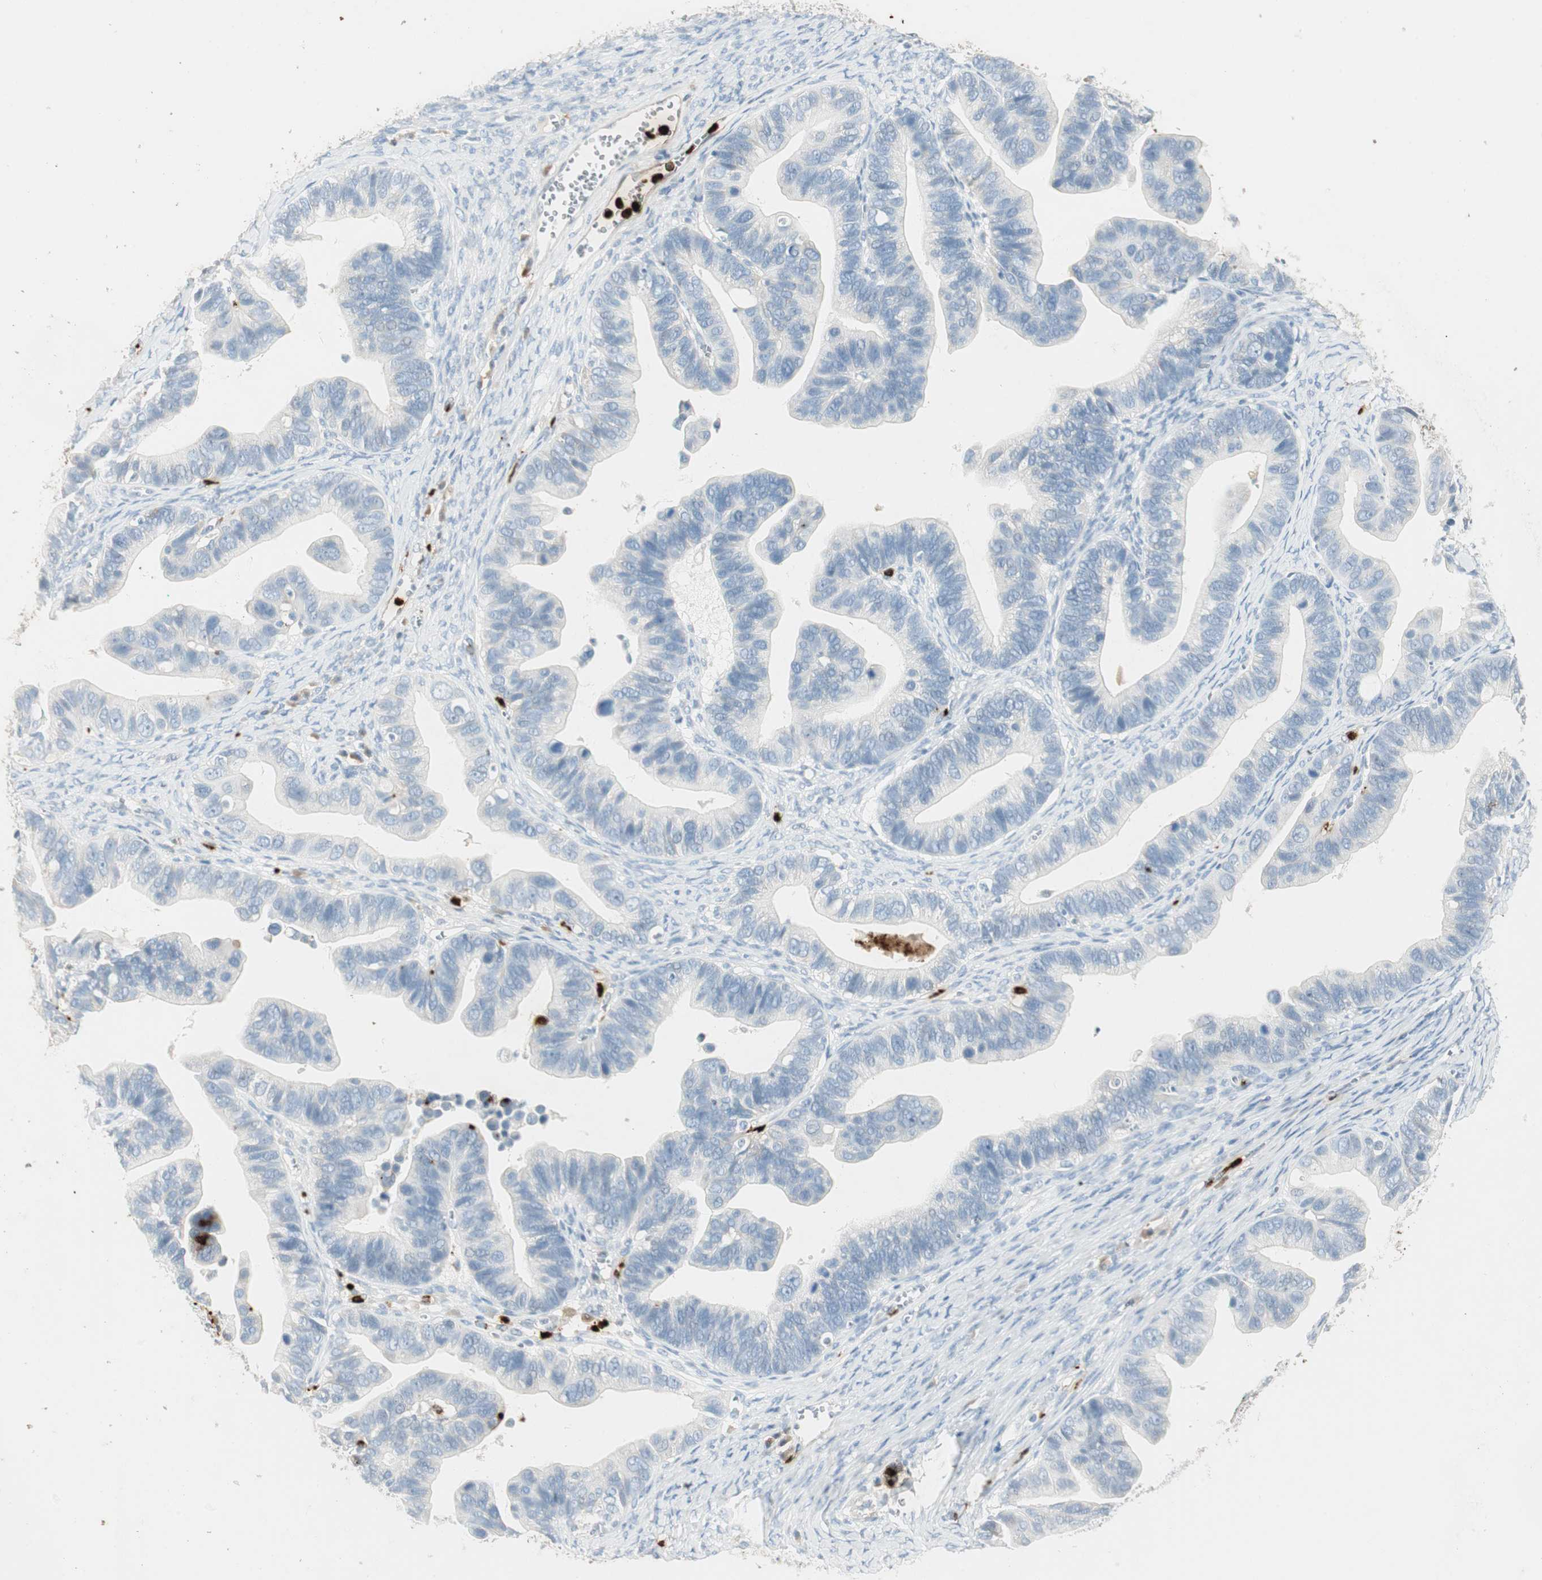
{"staining": {"intensity": "negative", "quantity": "none", "location": "none"}, "tissue": "ovarian cancer", "cell_type": "Tumor cells", "image_type": "cancer", "snomed": [{"axis": "morphology", "description": "Cystadenocarcinoma, serous, NOS"}, {"axis": "topography", "description": "Ovary"}], "caption": "Ovarian cancer was stained to show a protein in brown. There is no significant staining in tumor cells. (DAB (3,3'-diaminobenzidine) immunohistochemistry (IHC) with hematoxylin counter stain).", "gene": "PRTN3", "patient": {"sex": "female", "age": 56}}